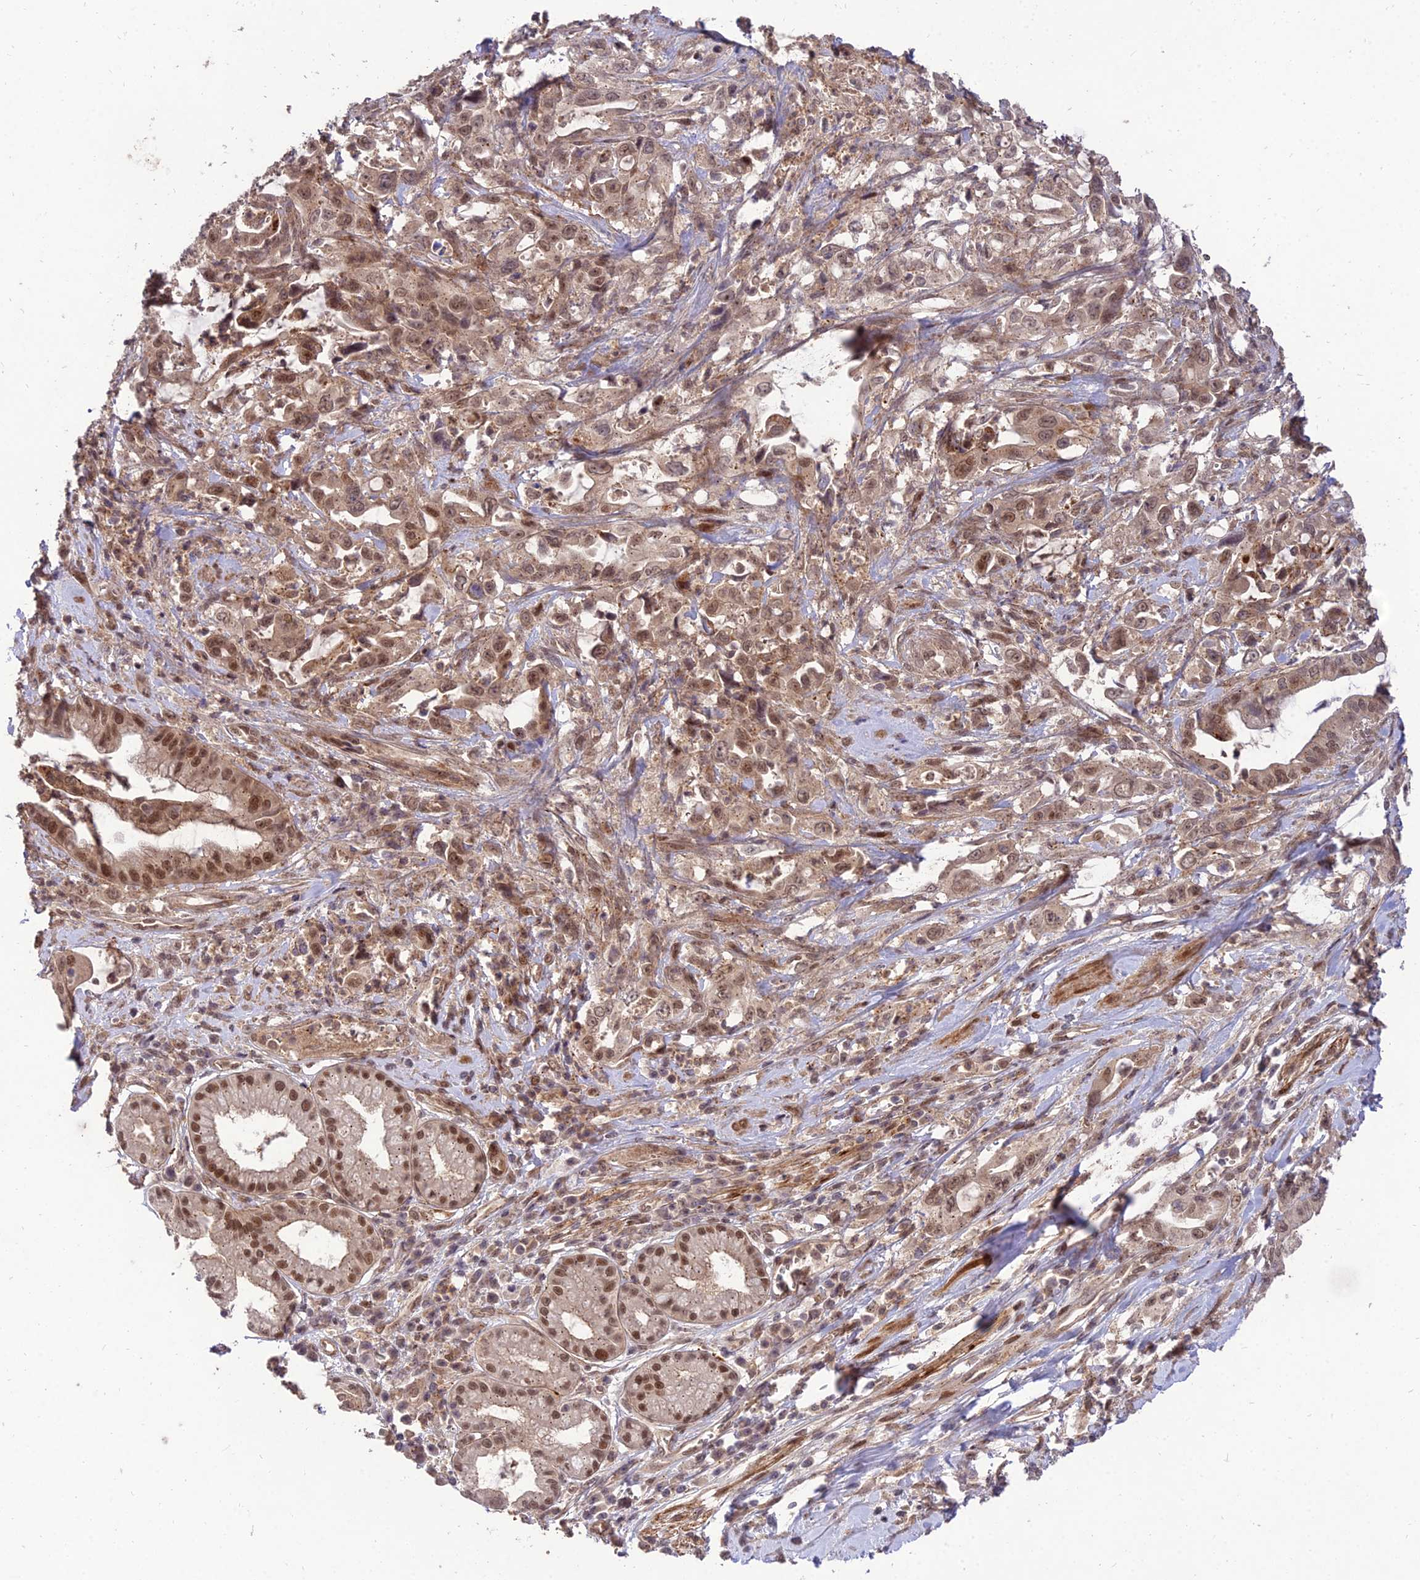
{"staining": {"intensity": "moderate", "quantity": ">75%", "location": "nuclear"}, "tissue": "pancreatic cancer", "cell_type": "Tumor cells", "image_type": "cancer", "snomed": [{"axis": "morphology", "description": "Adenocarcinoma, NOS"}, {"axis": "topography", "description": "Pancreas"}], "caption": "Immunohistochemical staining of human adenocarcinoma (pancreatic) demonstrates medium levels of moderate nuclear protein expression in approximately >75% of tumor cells.", "gene": "ZNF85", "patient": {"sex": "female", "age": 61}}